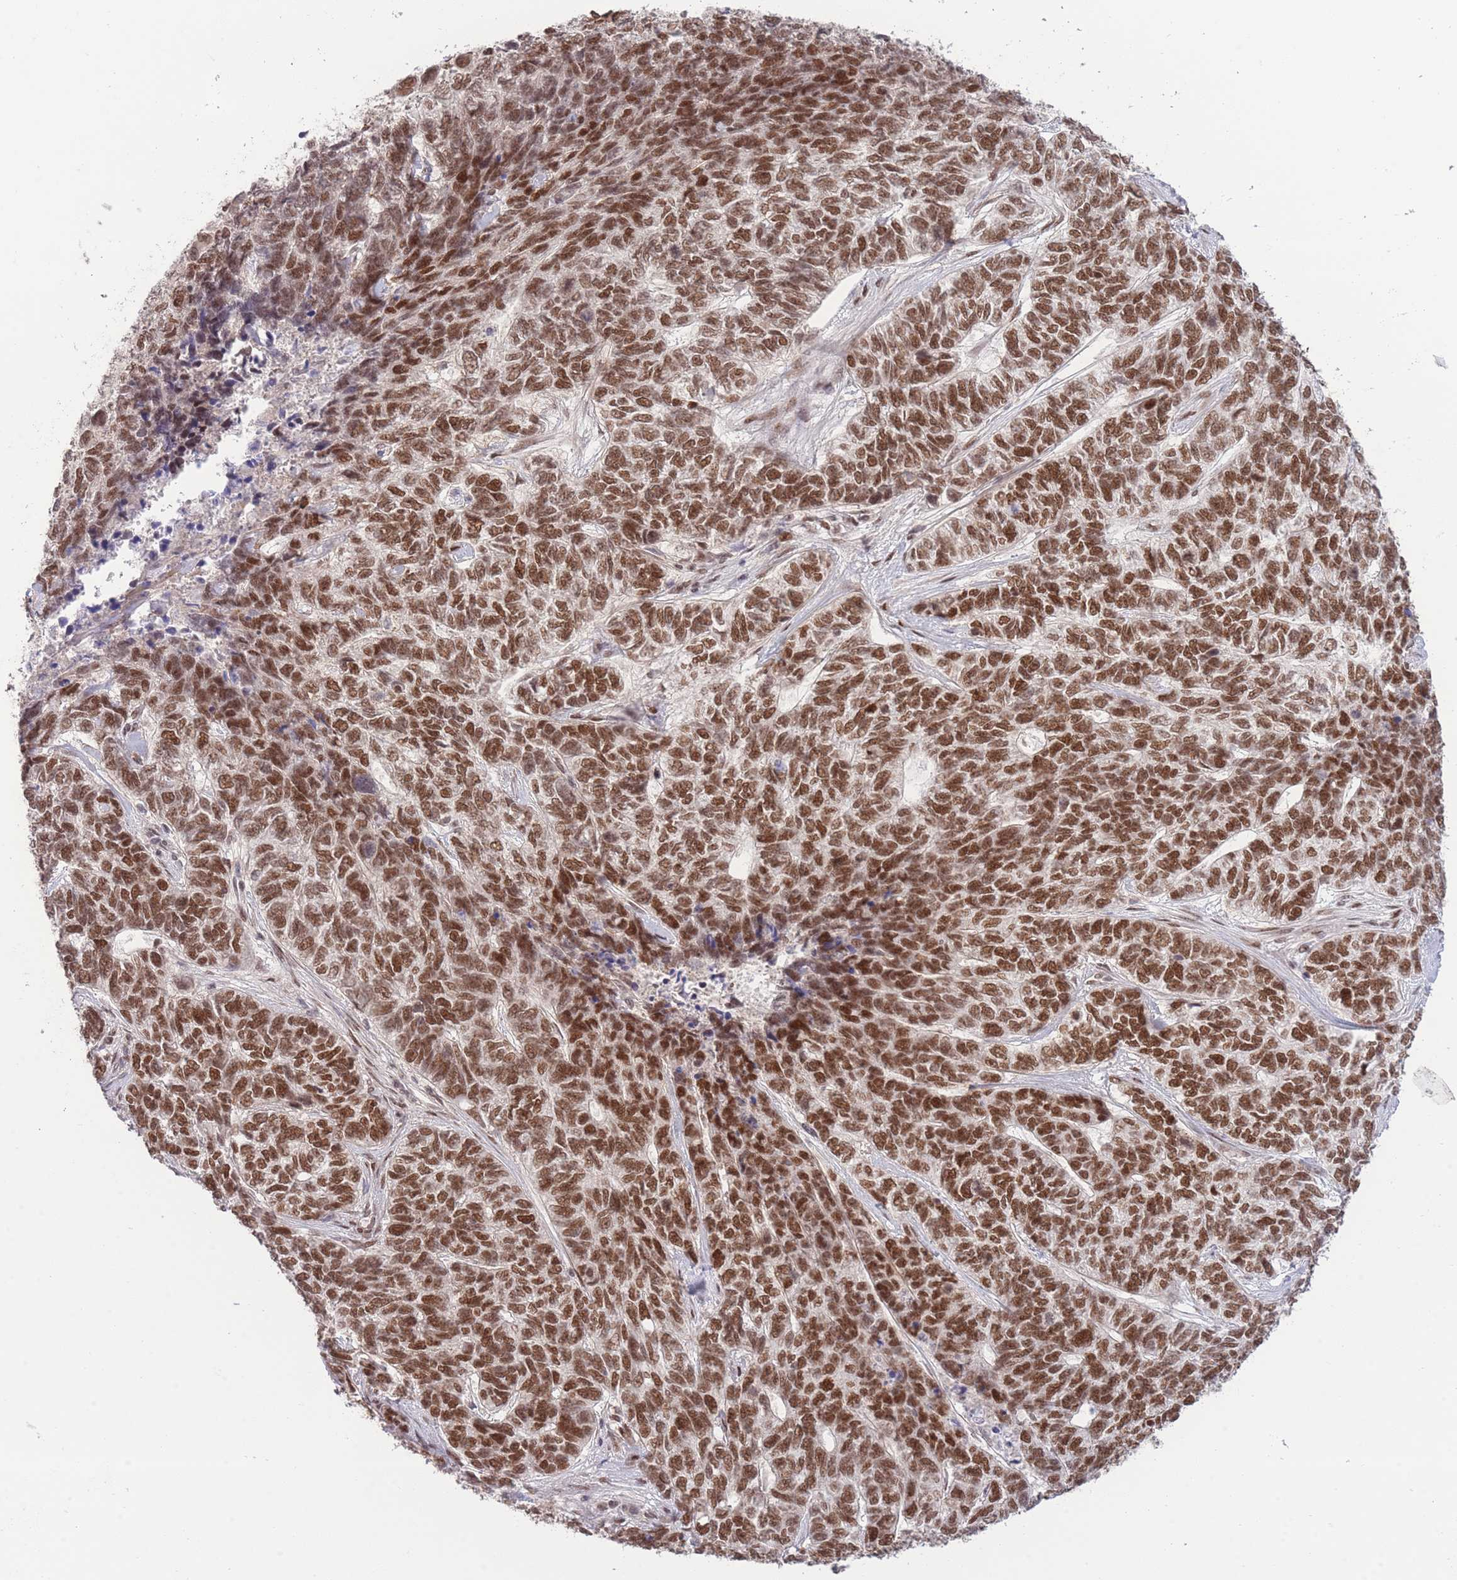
{"staining": {"intensity": "strong", "quantity": ">75%", "location": "nuclear"}, "tissue": "skin cancer", "cell_type": "Tumor cells", "image_type": "cancer", "snomed": [{"axis": "morphology", "description": "Basal cell carcinoma"}, {"axis": "topography", "description": "Skin"}], "caption": "Tumor cells reveal high levels of strong nuclear expression in approximately >75% of cells in human skin cancer (basal cell carcinoma).", "gene": "CARD8", "patient": {"sex": "female", "age": 65}}